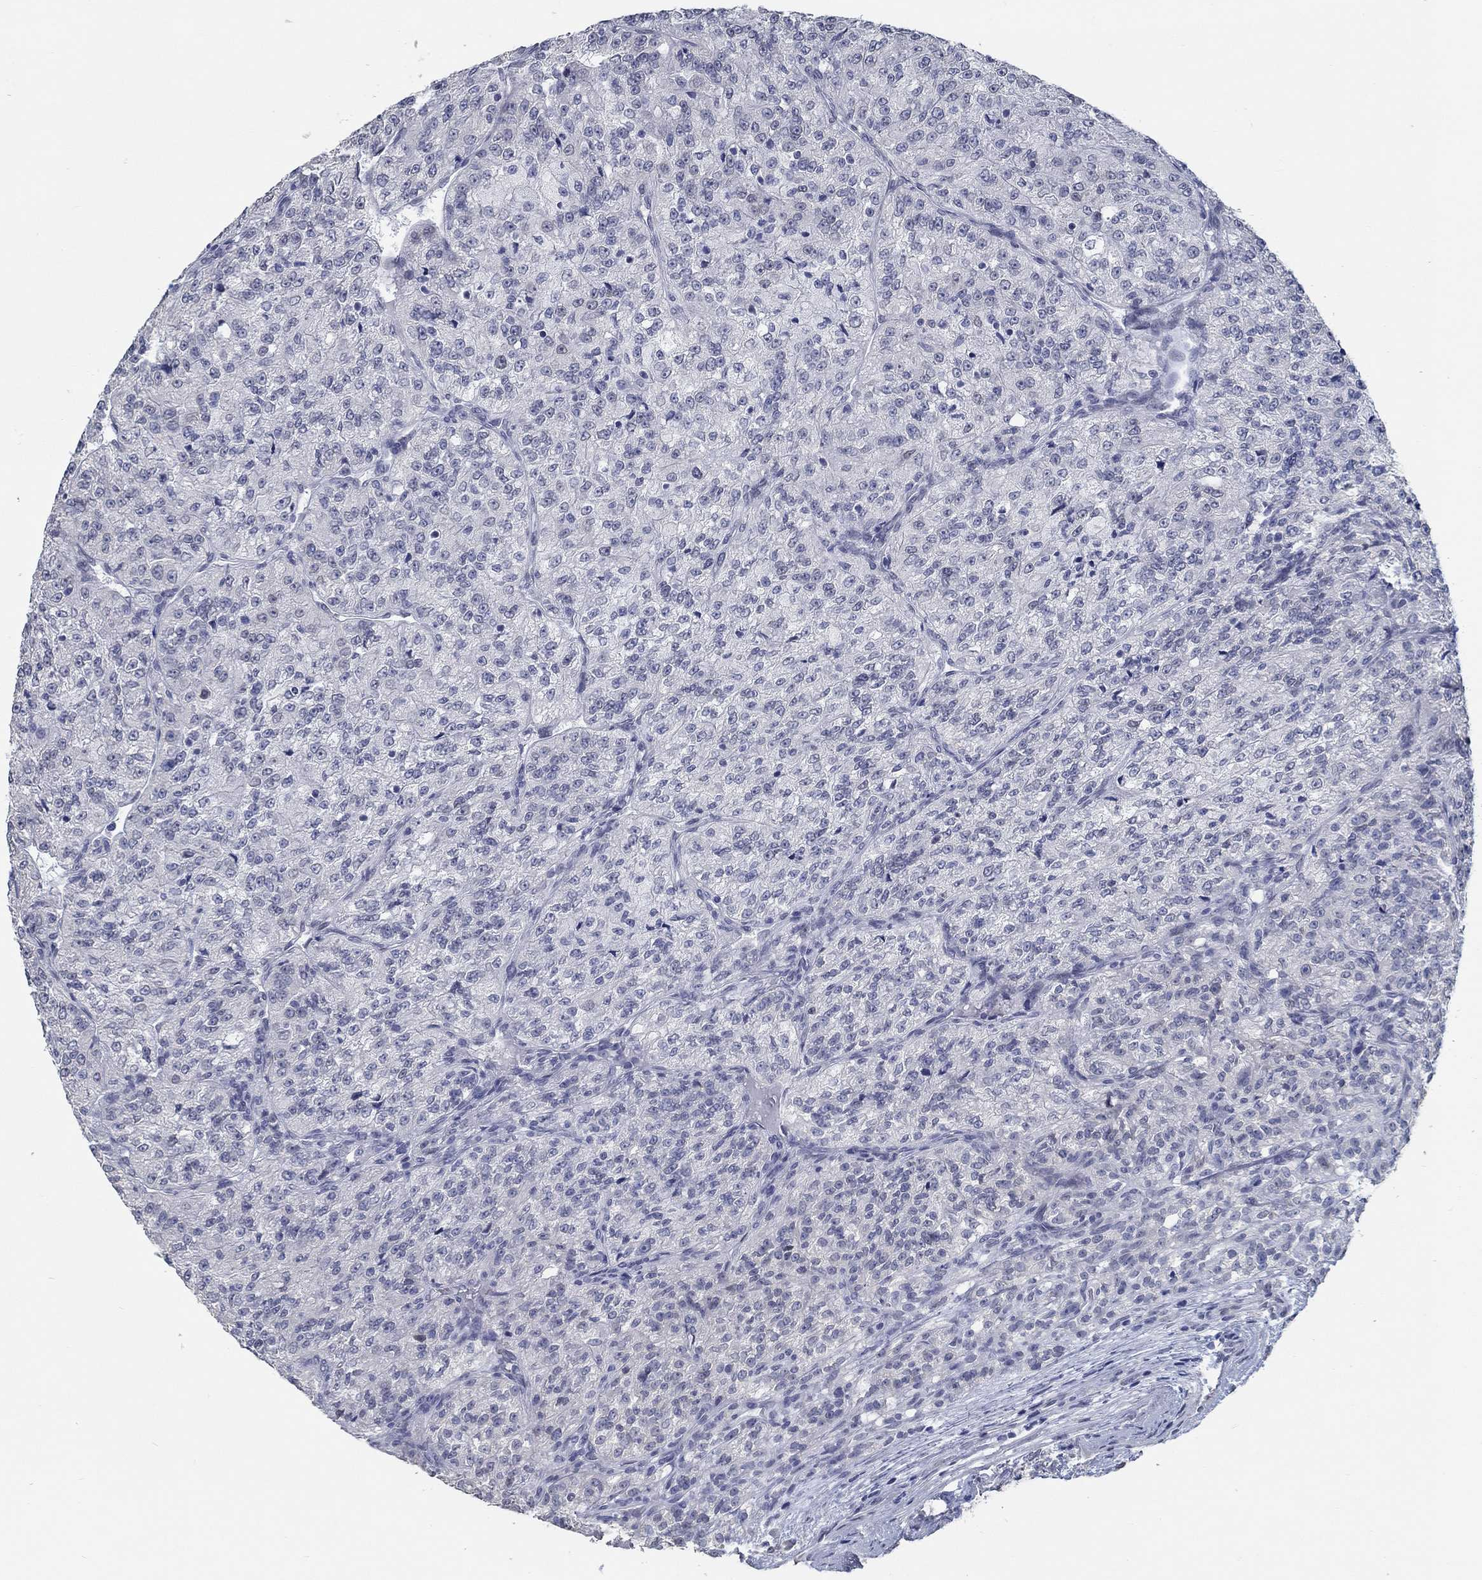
{"staining": {"intensity": "negative", "quantity": "none", "location": "none"}, "tissue": "renal cancer", "cell_type": "Tumor cells", "image_type": "cancer", "snomed": [{"axis": "morphology", "description": "Adenocarcinoma, NOS"}, {"axis": "topography", "description": "Kidney"}], "caption": "Renal adenocarcinoma was stained to show a protein in brown. There is no significant positivity in tumor cells. (Stains: DAB (3,3'-diaminobenzidine) IHC with hematoxylin counter stain, Microscopy: brightfield microscopy at high magnification).", "gene": "NUP155", "patient": {"sex": "female", "age": 63}}